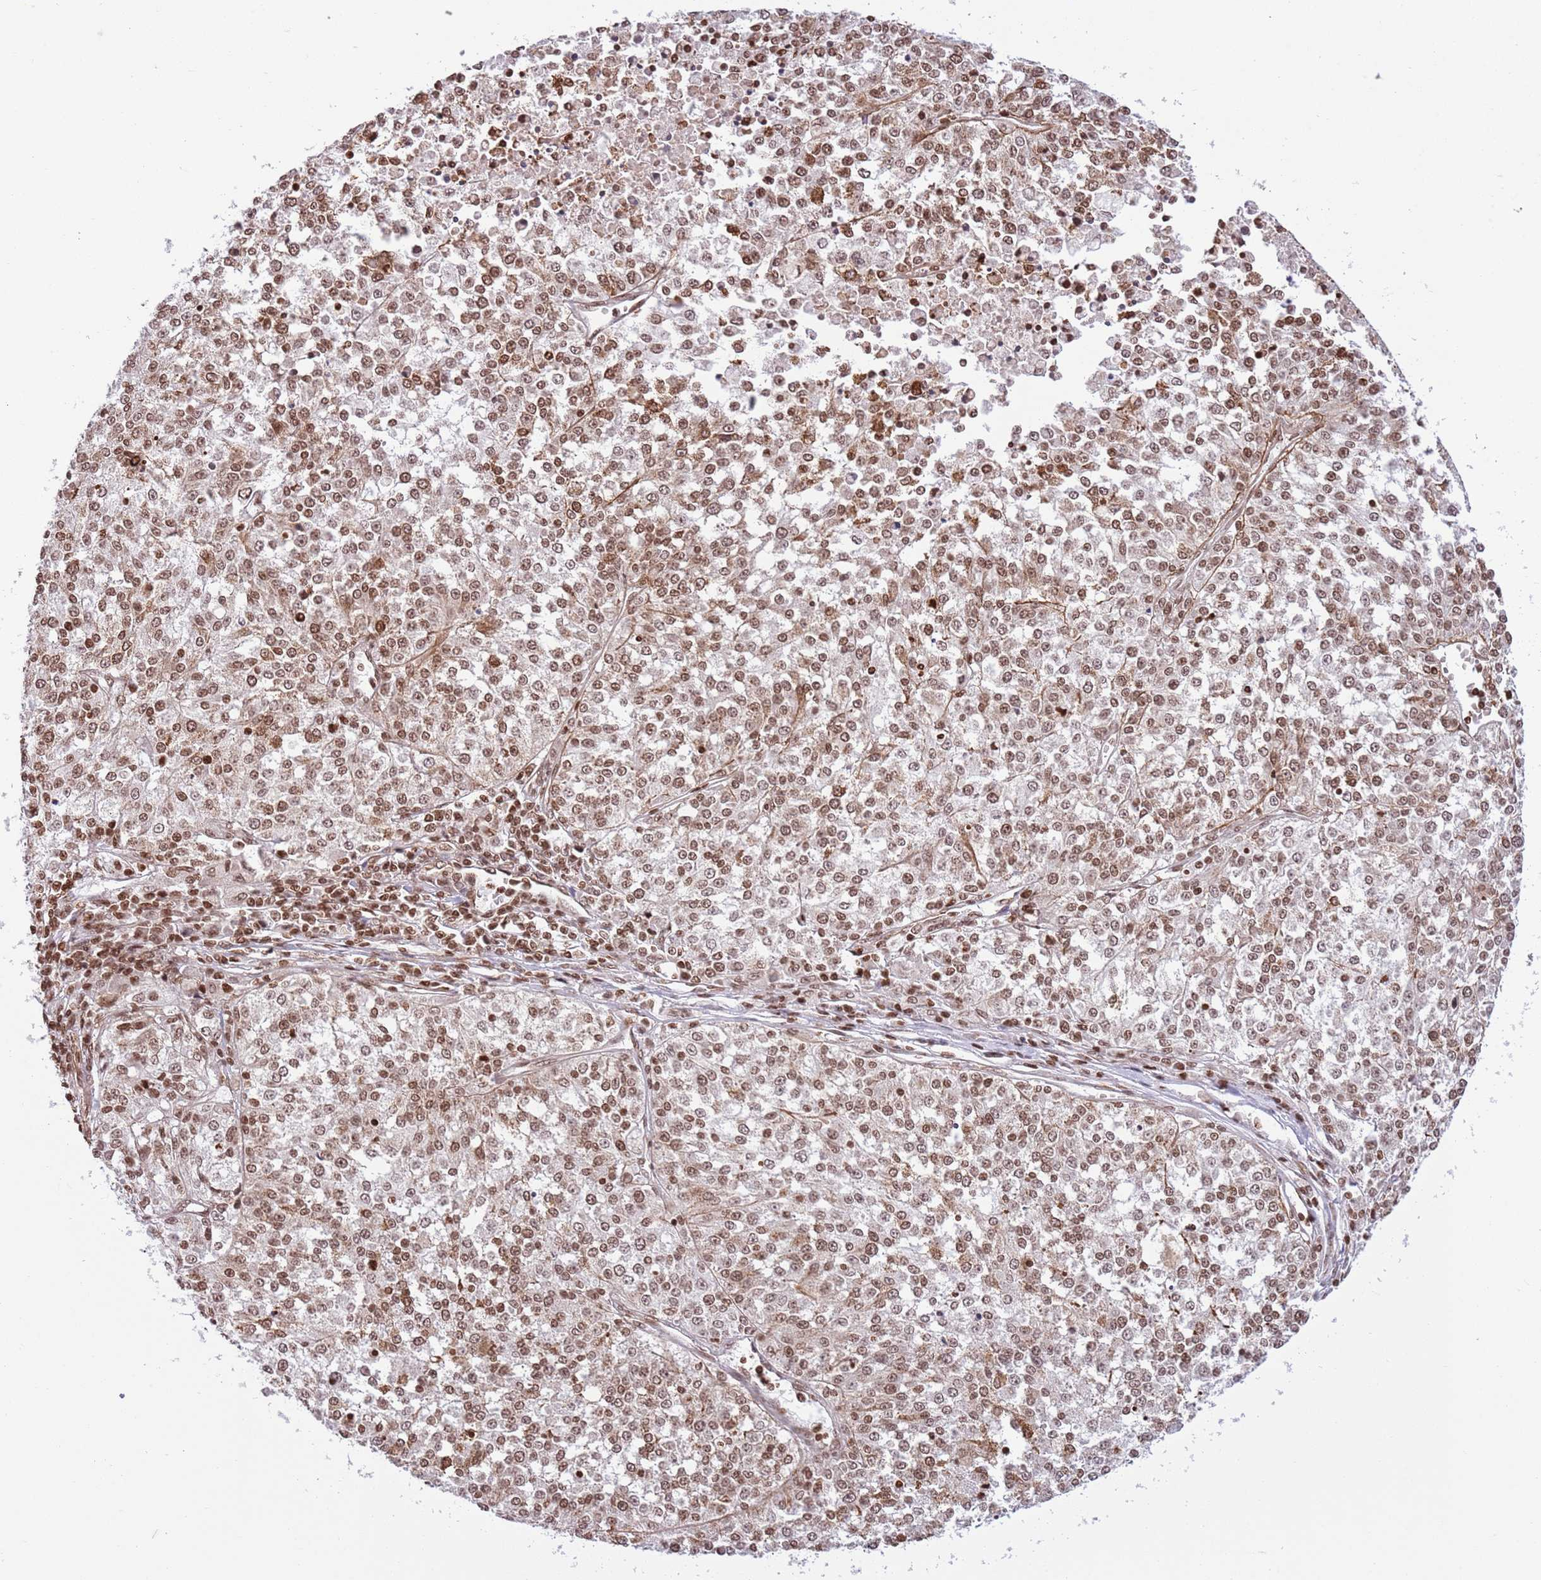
{"staining": {"intensity": "moderate", "quantity": ">75%", "location": "nuclear"}, "tissue": "melanoma", "cell_type": "Tumor cells", "image_type": "cancer", "snomed": [{"axis": "morphology", "description": "Malignant melanoma, NOS"}, {"axis": "topography", "description": "Skin"}], "caption": "Melanoma stained for a protein (brown) shows moderate nuclear positive expression in about >75% of tumor cells.", "gene": "NRIP1", "patient": {"sex": "female", "age": 64}}